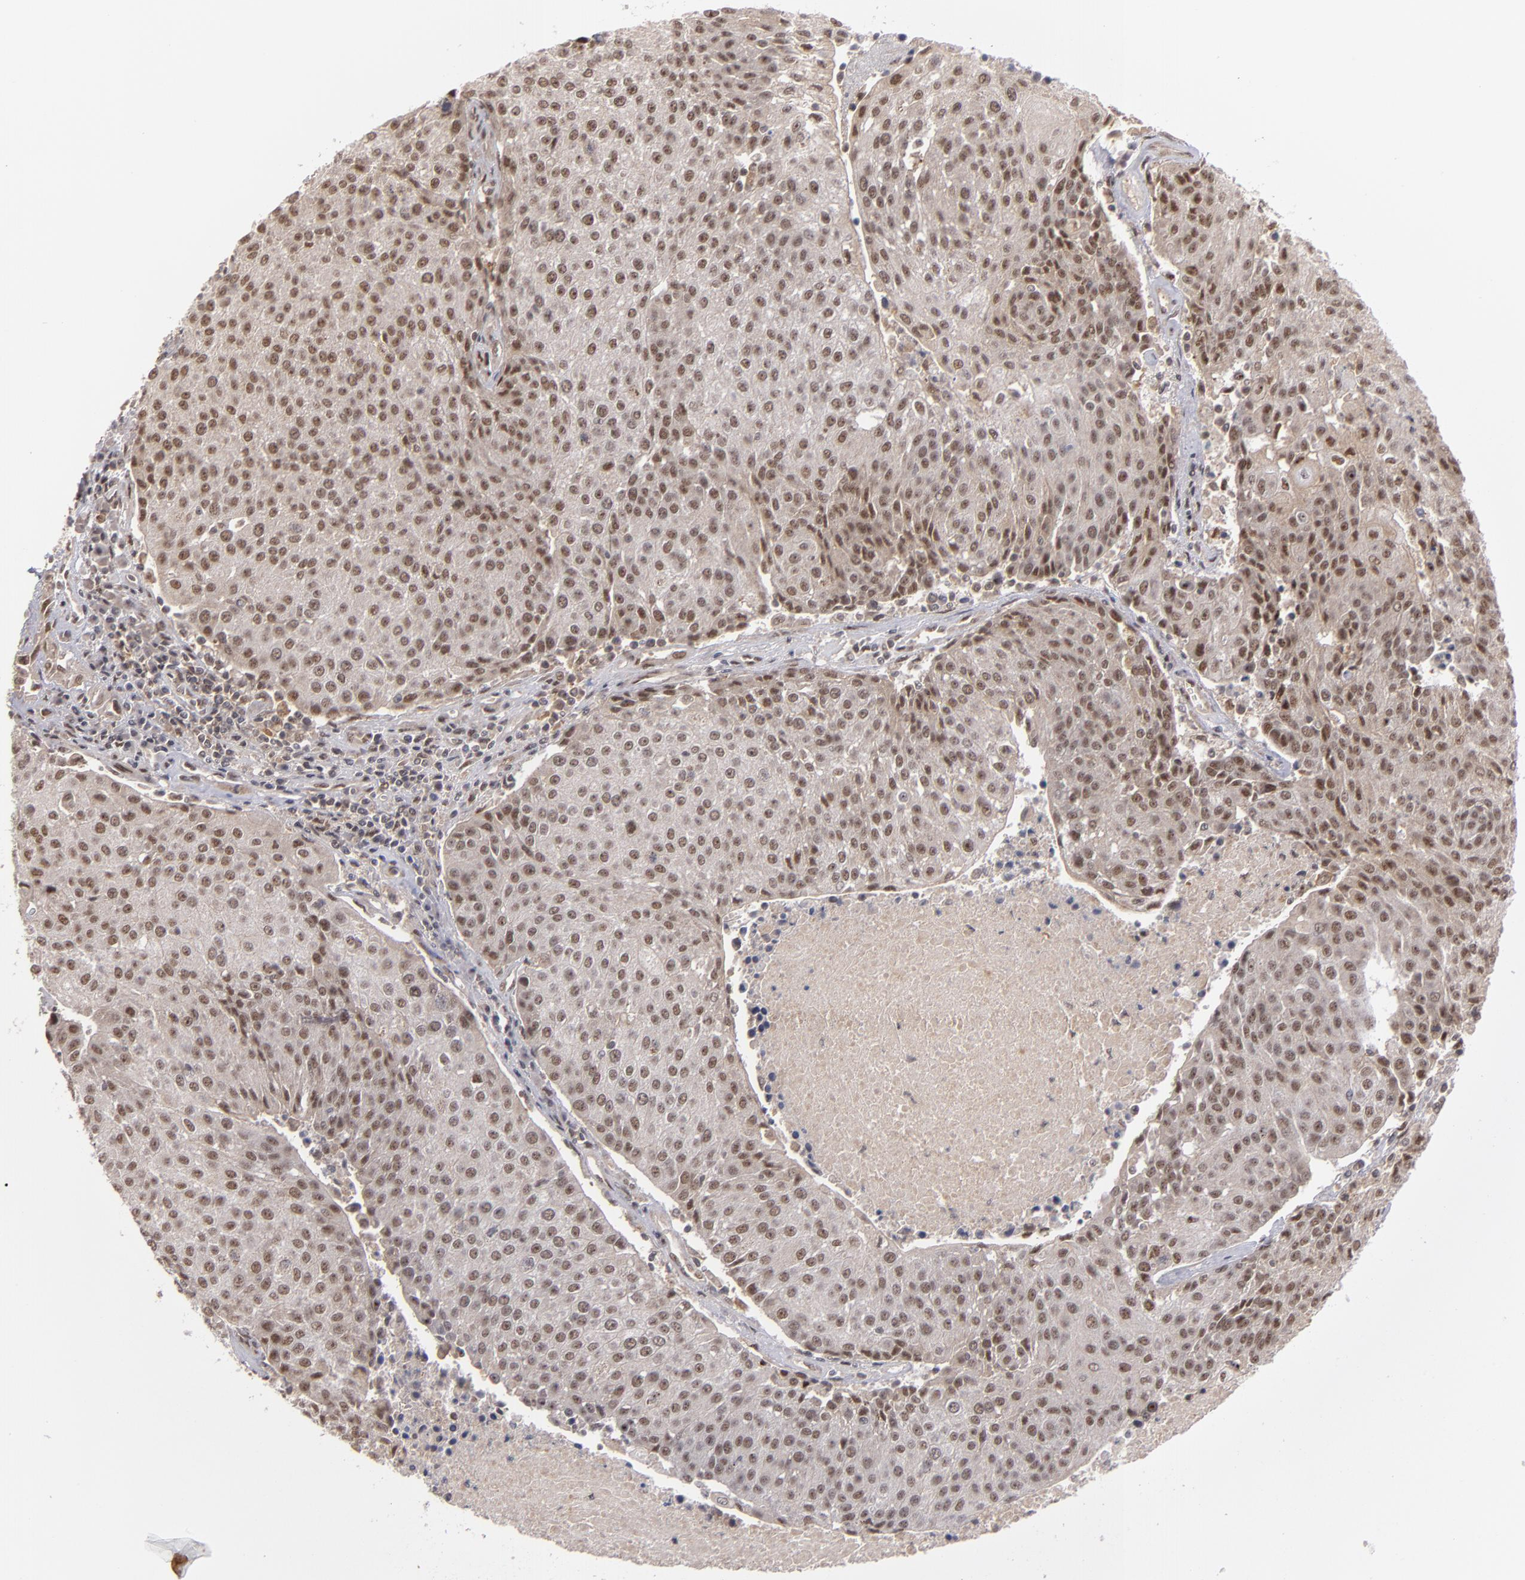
{"staining": {"intensity": "moderate", "quantity": ">75%", "location": "nuclear"}, "tissue": "urothelial cancer", "cell_type": "Tumor cells", "image_type": "cancer", "snomed": [{"axis": "morphology", "description": "Urothelial carcinoma, High grade"}, {"axis": "topography", "description": "Urinary bladder"}], "caption": "Brown immunohistochemical staining in urothelial cancer reveals moderate nuclear staining in approximately >75% of tumor cells. The staining was performed using DAB (3,3'-diaminobenzidine), with brown indicating positive protein expression. Nuclei are stained blue with hematoxylin.", "gene": "ZNF234", "patient": {"sex": "female", "age": 85}}